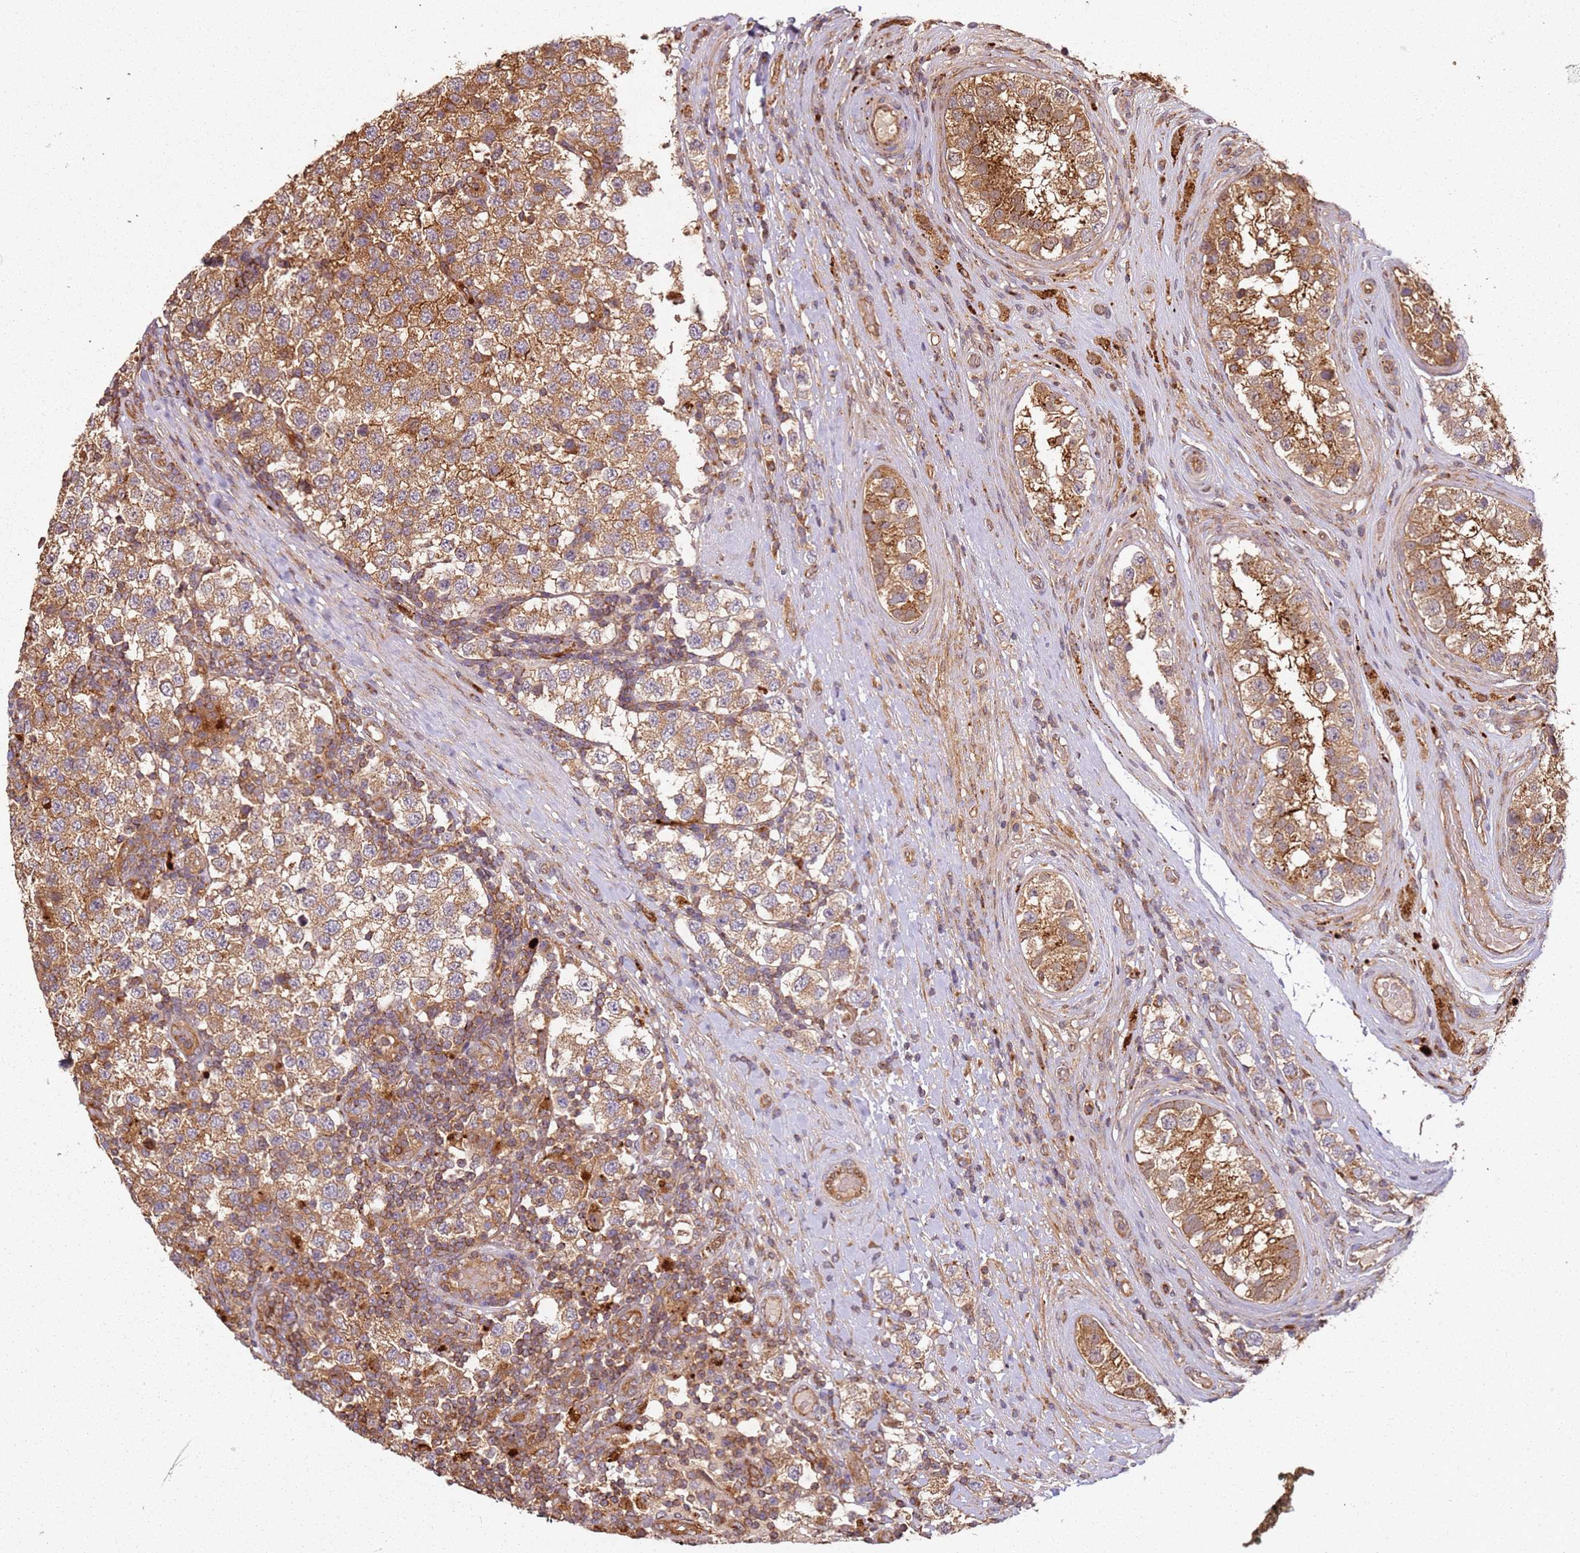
{"staining": {"intensity": "moderate", "quantity": ">75%", "location": "cytoplasmic/membranous"}, "tissue": "testis cancer", "cell_type": "Tumor cells", "image_type": "cancer", "snomed": [{"axis": "morphology", "description": "Seminoma, NOS"}, {"axis": "topography", "description": "Testis"}], "caption": "Protein staining of testis cancer (seminoma) tissue demonstrates moderate cytoplasmic/membranous expression in approximately >75% of tumor cells. (Stains: DAB (3,3'-diaminobenzidine) in brown, nuclei in blue, Microscopy: brightfield microscopy at high magnification).", "gene": "SCGB2B2", "patient": {"sex": "male", "age": 34}}